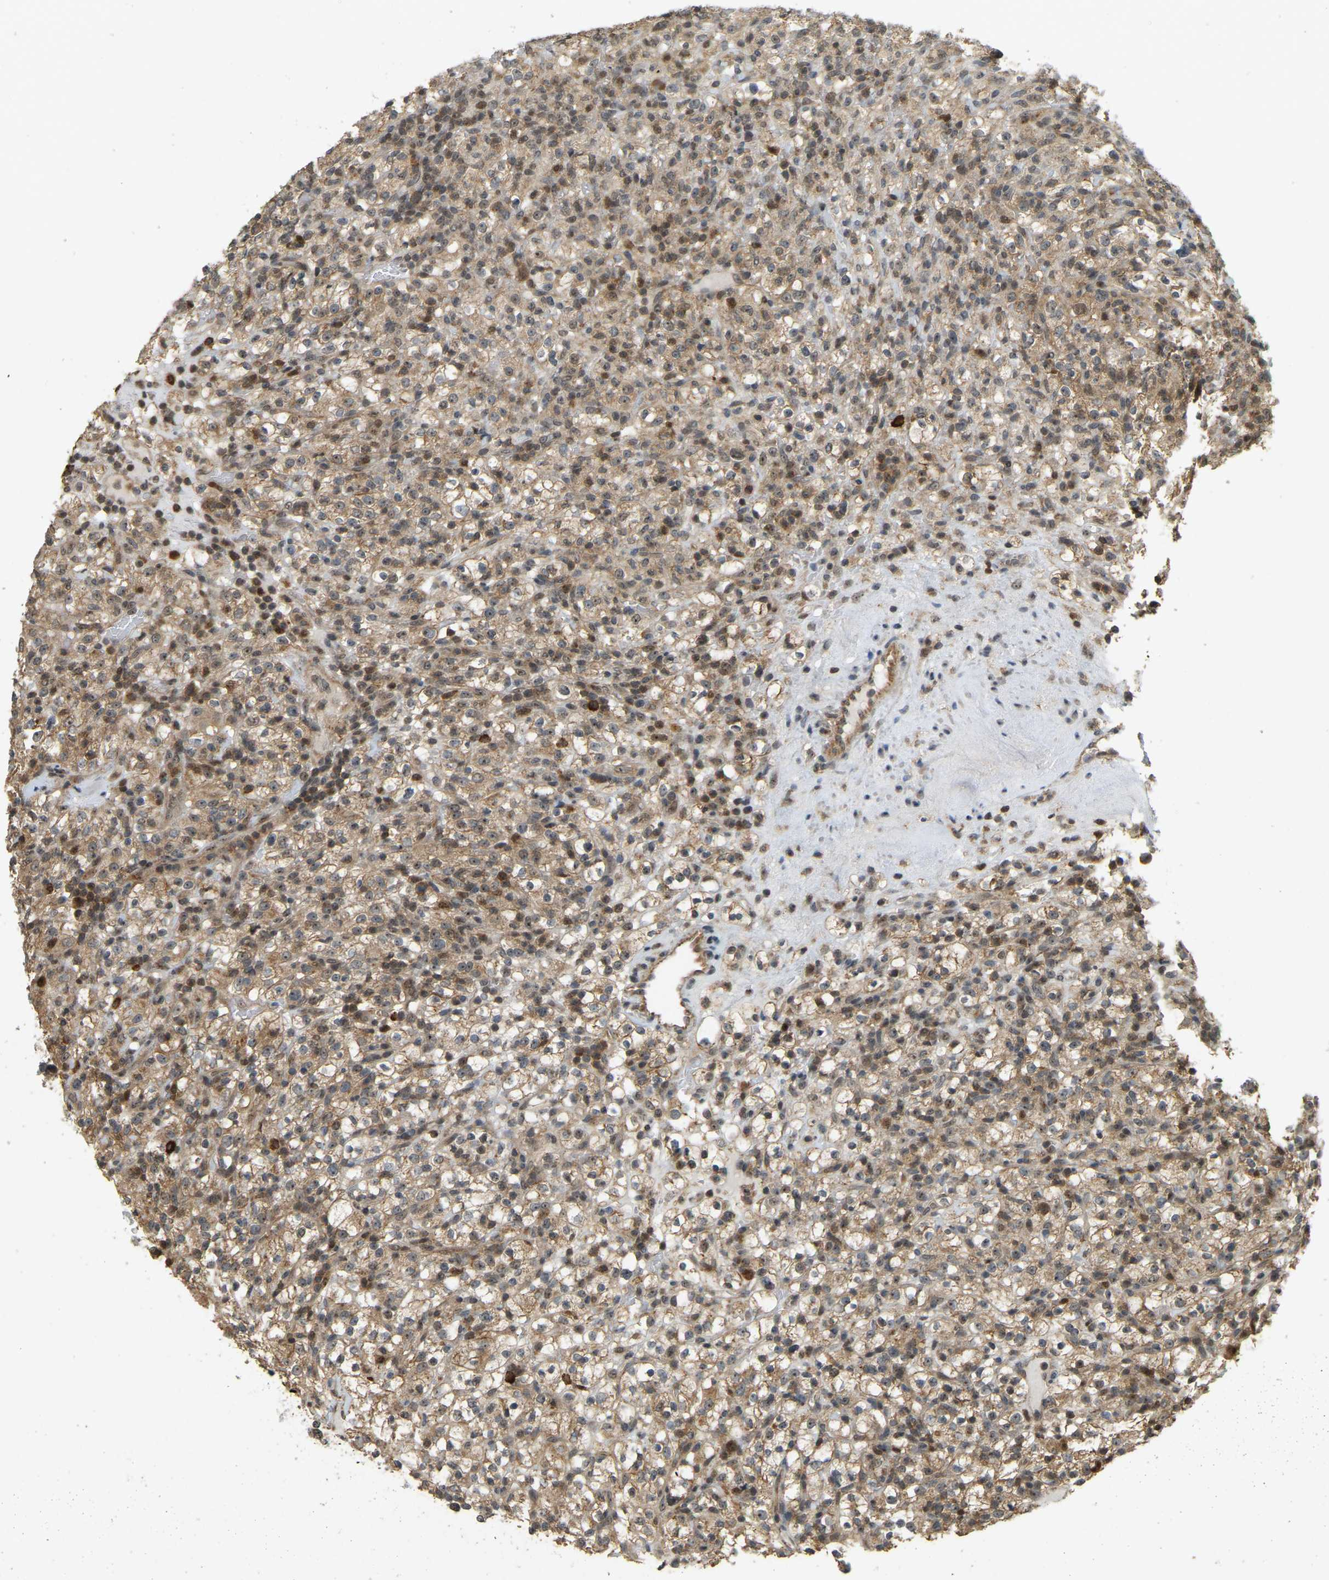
{"staining": {"intensity": "moderate", "quantity": ">75%", "location": "cytoplasmic/membranous"}, "tissue": "renal cancer", "cell_type": "Tumor cells", "image_type": "cancer", "snomed": [{"axis": "morphology", "description": "Normal tissue, NOS"}, {"axis": "morphology", "description": "Adenocarcinoma, NOS"}, {"axis": "topography", "description": "Kidney"}], "caption": "A brown stain labels moderate cytoplasmic/membranous staining of a protein in human renal cancer tumor cells.", "gene": "BRF2", "patient": {"sex": "female", "age": 72}}